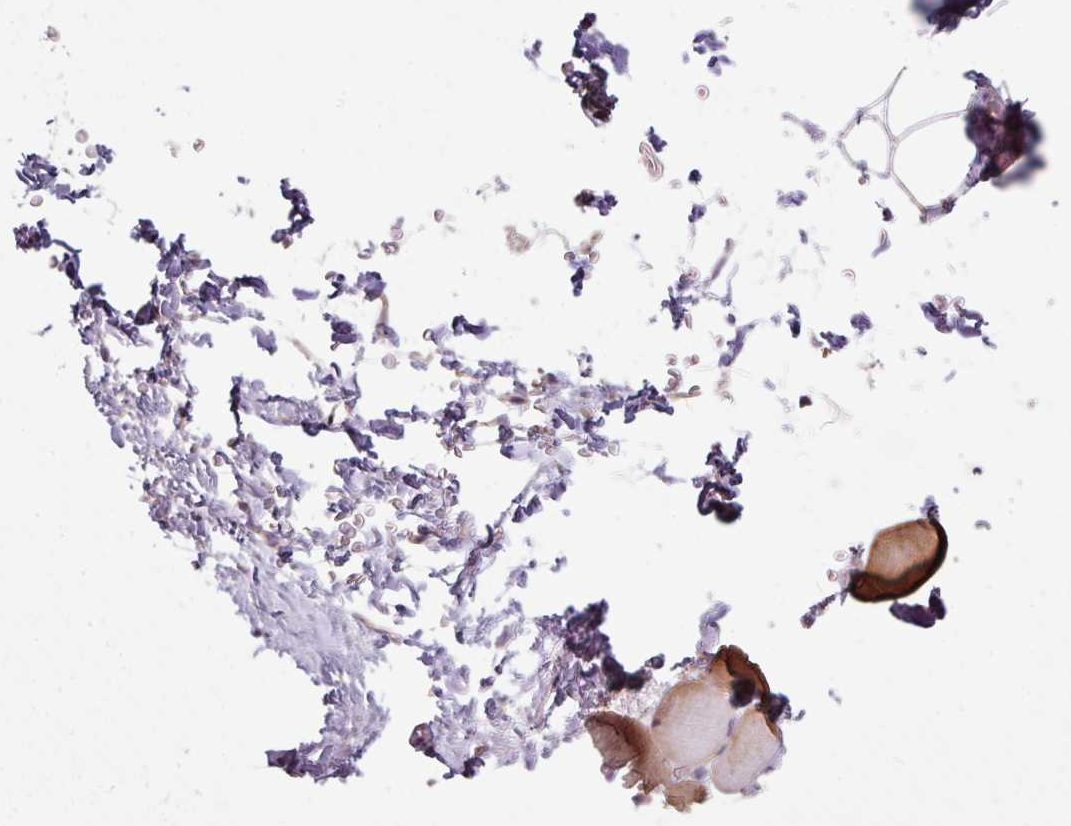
{"staining": {"intensity": "weak", "quantity": ">75%", "location": "cytoplasmic/membranous"}, "tissue": "adipose tissue", "cell_type": "Adipocytes", "image_type": "normal", "snomed": [{"axis": "morphology", "description": "Normal tissue, NOS"}, {"axis": "topography", "description": "Vascular tissue"}, {"axis": "topography", "description": "Peripheral nerve tissue"}], "caption": "Protein expression by immunohistochemistry exhibits weak cytoplasmic/membranous positivity in about >75% of adipocytes in unremarkable adipose tissue. The staining was performed using DAB to visualize the protein expression in brown, while the nuclei were stained in blue with hematoxylin (Magnification: 20x).", "gene": "C4orf48", "patient": {"sex": "male", "age": 41}}